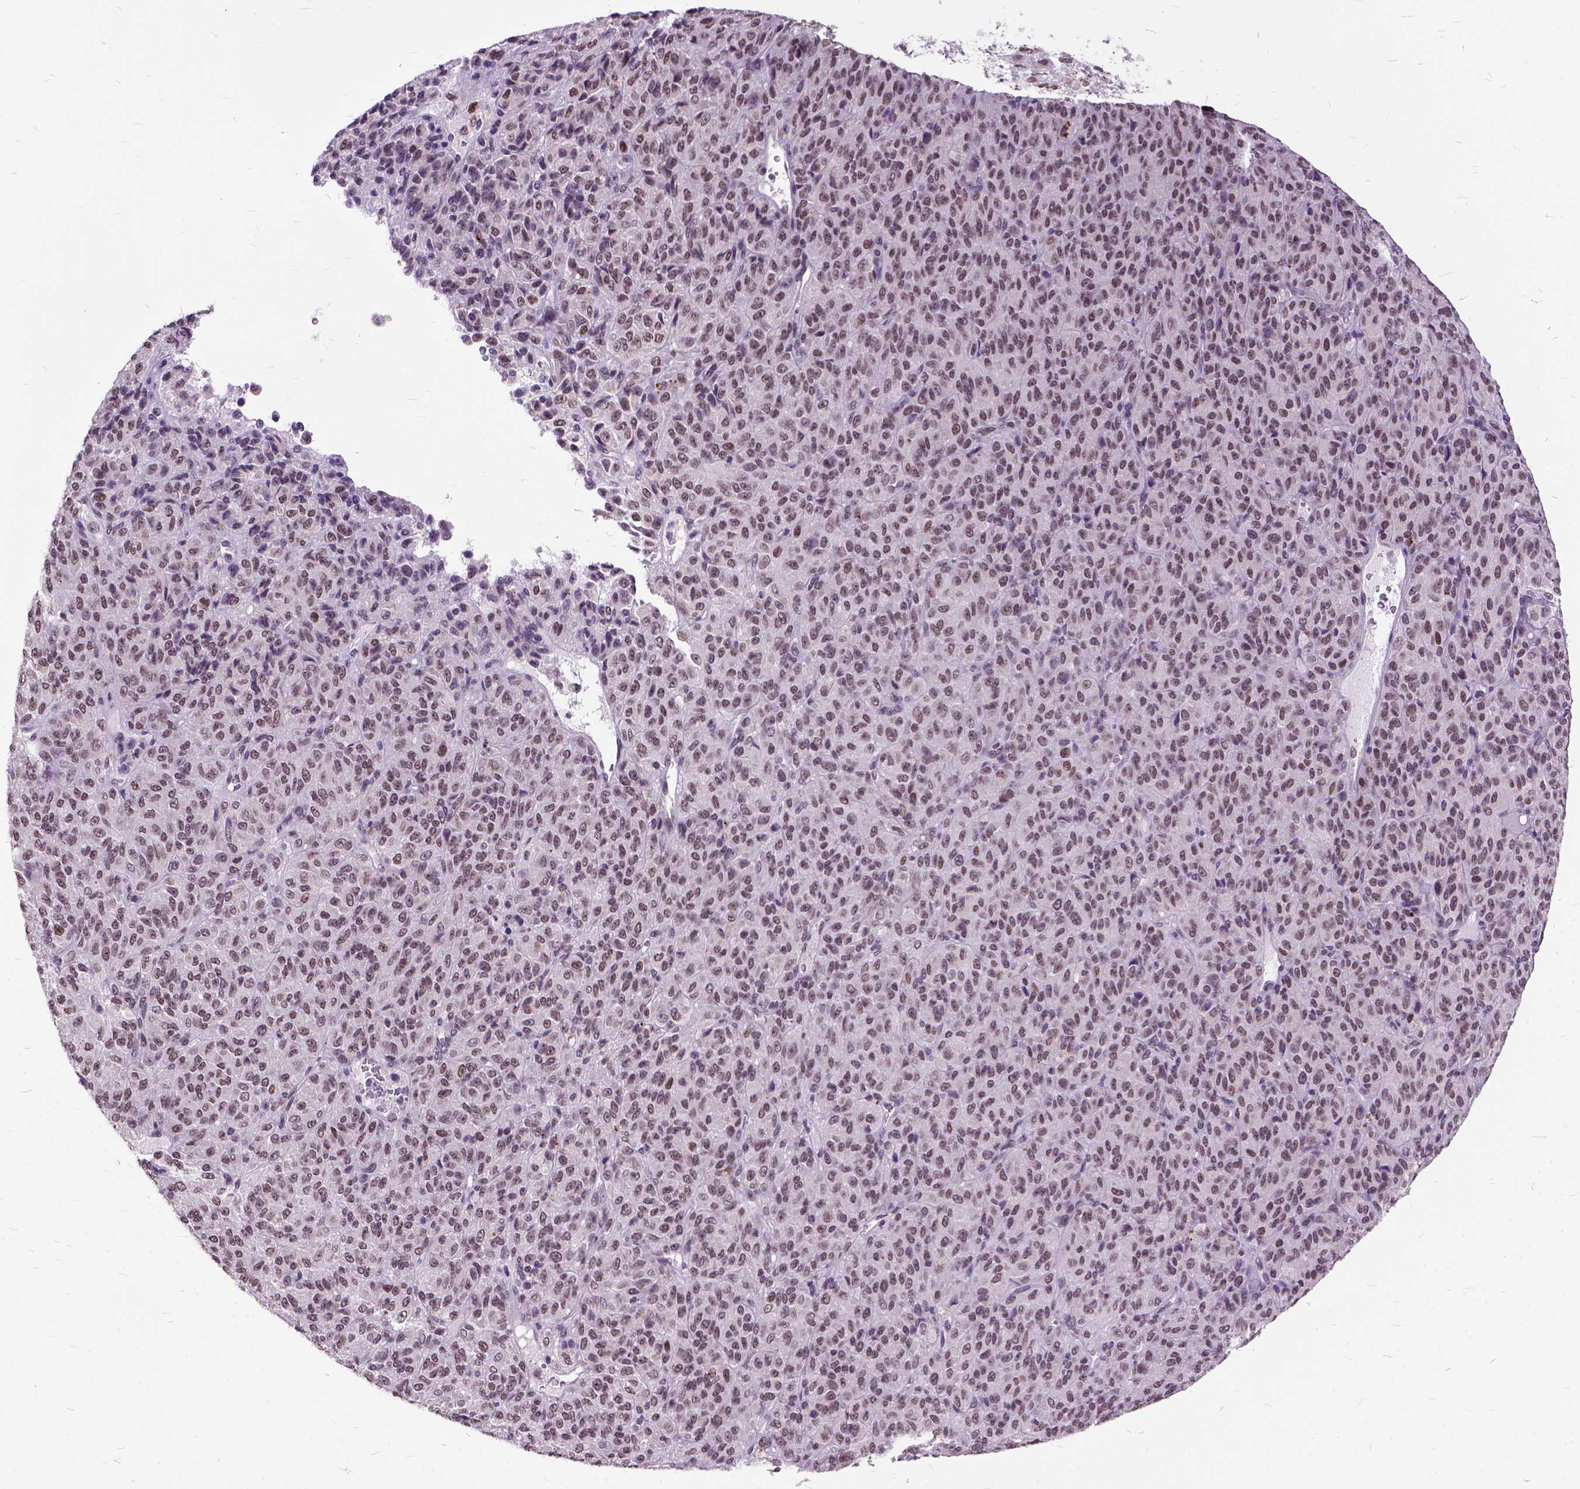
{"staining": {"intensity": "moderate", "quantity": ">75%", "location": "nuclear"}, "tissue": "melanoma", "cell_type": "Tumor cells", "image_type": "cancer", "snomed": [{"axis": "morphology", "description": "Malignant melanoma, Metastatic site"}, {"axis": "topography", "description": "Brain"}], "caption": "Moderate nuclear protein staining is appreciated in about >75% of tumor cells in melanoma.", "gene": "ORC5", "patient": {"sex": "female", "age": 56}}